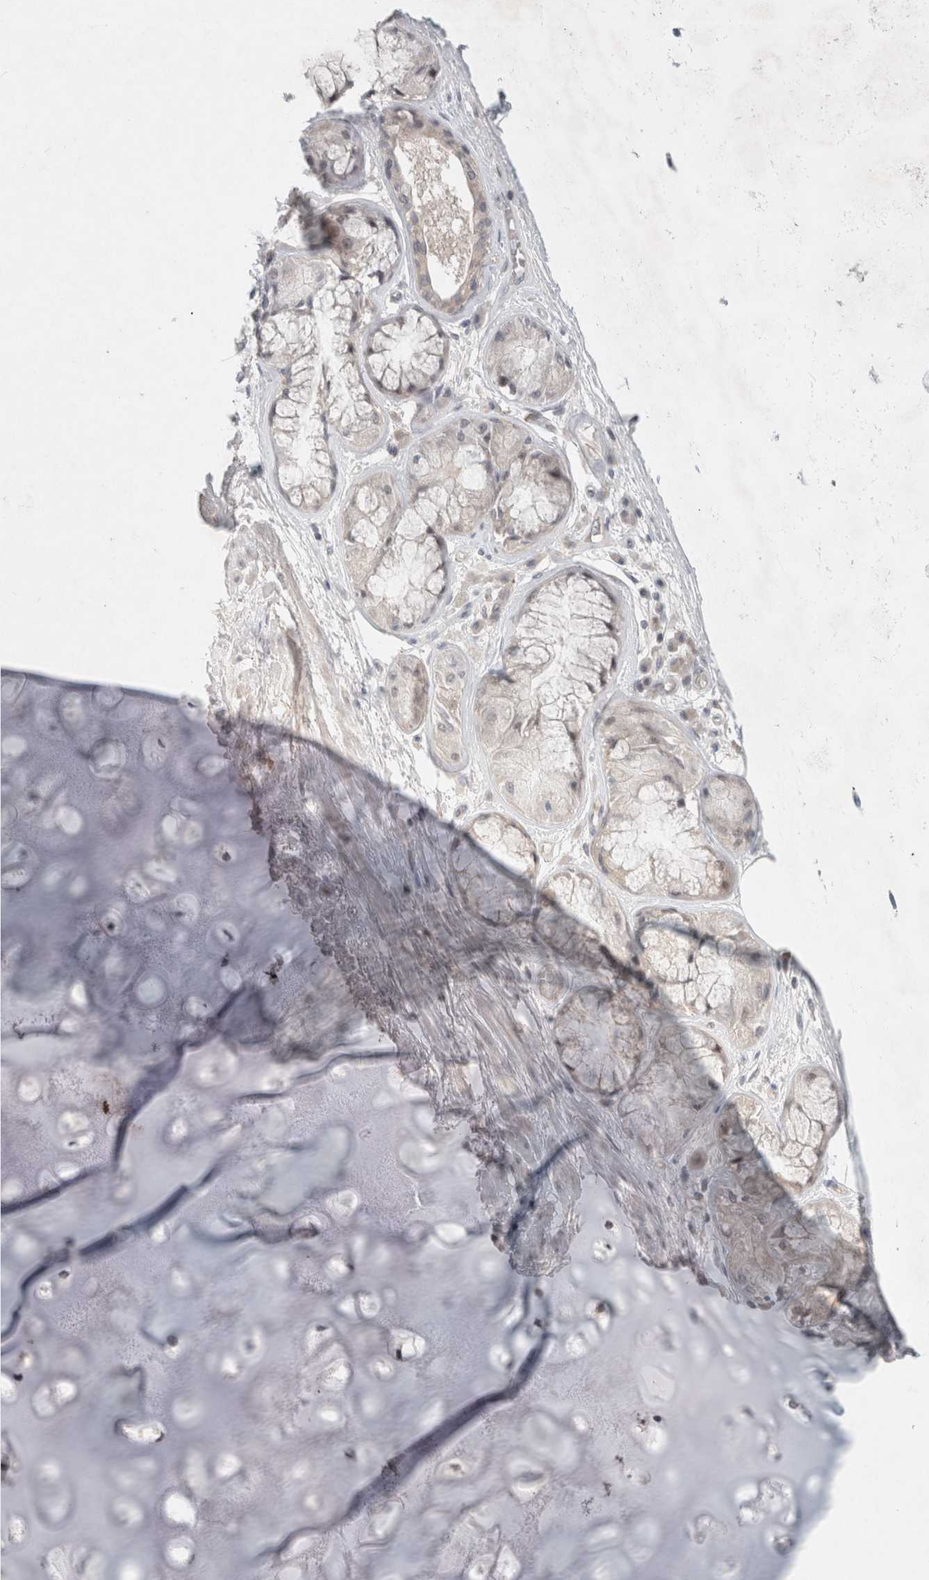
{"staining": {"intensity": "negative", "quantity": "none", "location": "none"}, "tissue": "adipose tissue", "cell_type": "Adipocytes", "image_type": "normal", "snomed": [{"axis": "morphology", "description": "Normal tissue, NOS"}, {"axis": "topography", "description": "Bronchus"}], "caption": "The image demonstrates no staining of adipocytes in normal adipose tissue. (DAB immunohistochemistry with hematoxylin counter stain).", "gene": "RASAL2", "patient": {"sex": "male", "age": 66}}